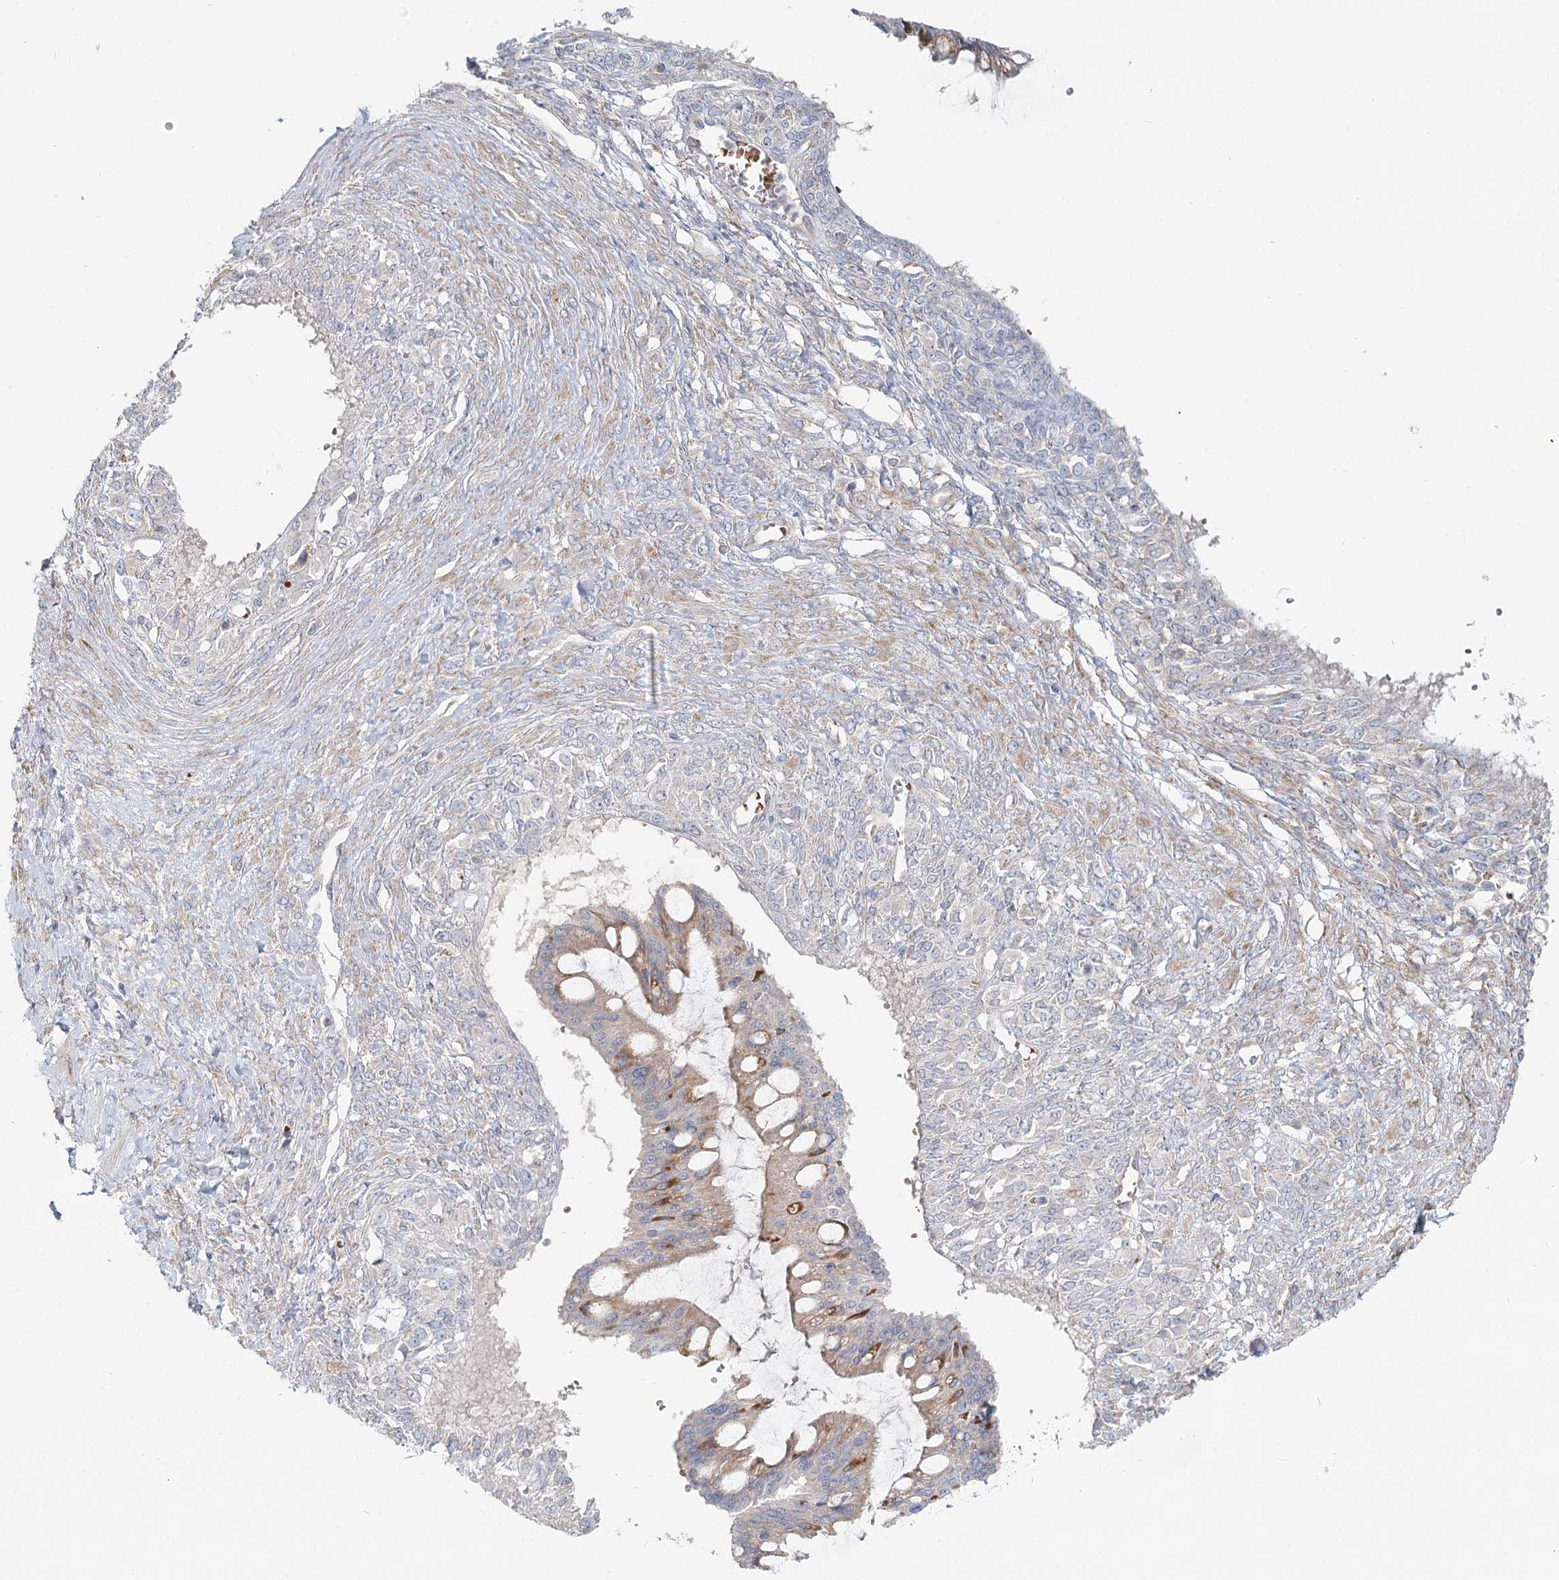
{"staining": {"intensity": "moderate", "quantity": "<25%", "location": "cytoplasmic/membranous"}, "tissue": "ovarian cancer", "cell_type": "Tumor cells", "image_type": "cancer", "snomed": [{"axis": "morphology", "description": "Cystadenocarcinoma, mucinous, NOS"}, {"axis": "topography", "description": "Ovary"}], "caption": "Immunohistochemical staining of mucinous cystadenocarcinoma (ovarian) reveals low levels of moderate cytoplasmic/membranous positivity in about <25% of tumor cells. (DAB (3,3'-diaminobenzidine) IHC, brown staining for protein, blue staining for nuclei).", "gene": "ANKRD16", "patient": {"sex": "female", "age": 73}}